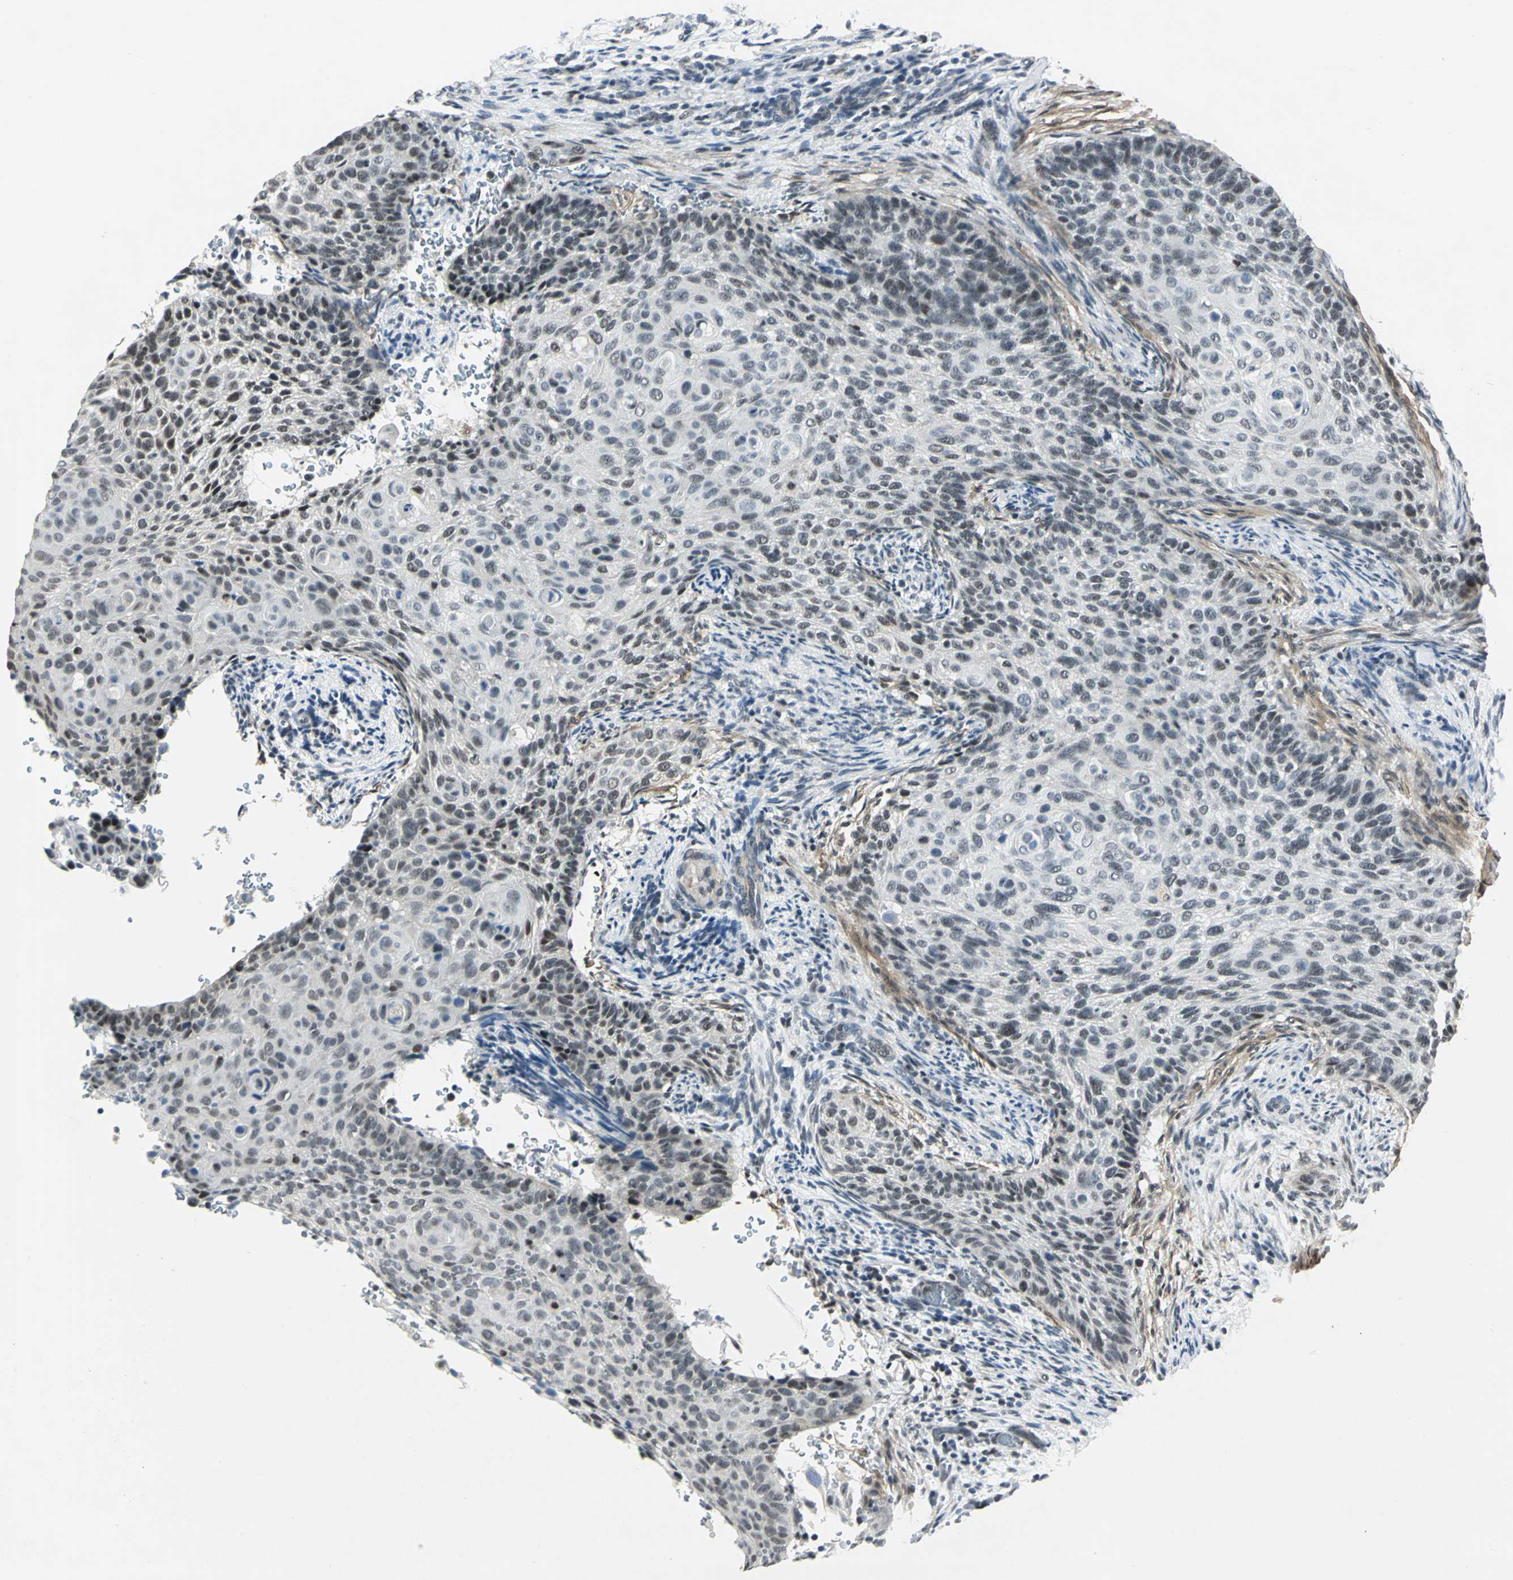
{"staining": {"intensity": "weak", "quantity": "<25%", "location": "nuclear"}, "tissue": "cervical cancer", "cell_type": "Tumor cells", "image_type": "cancer", "snomed": [{"axis": "morphology", "description": "Squamous cell carcinoma, NOS"}, {"axis": "topography", "description": "Cervix"}], "caption": "Immunohistochemistry image of human cervical squamous cell carcinoma stained for a protein (brown), which reveals no positivity in tumor cells.", "gene": "MTA1", "patient": {"sex": "female", "age": 33}}